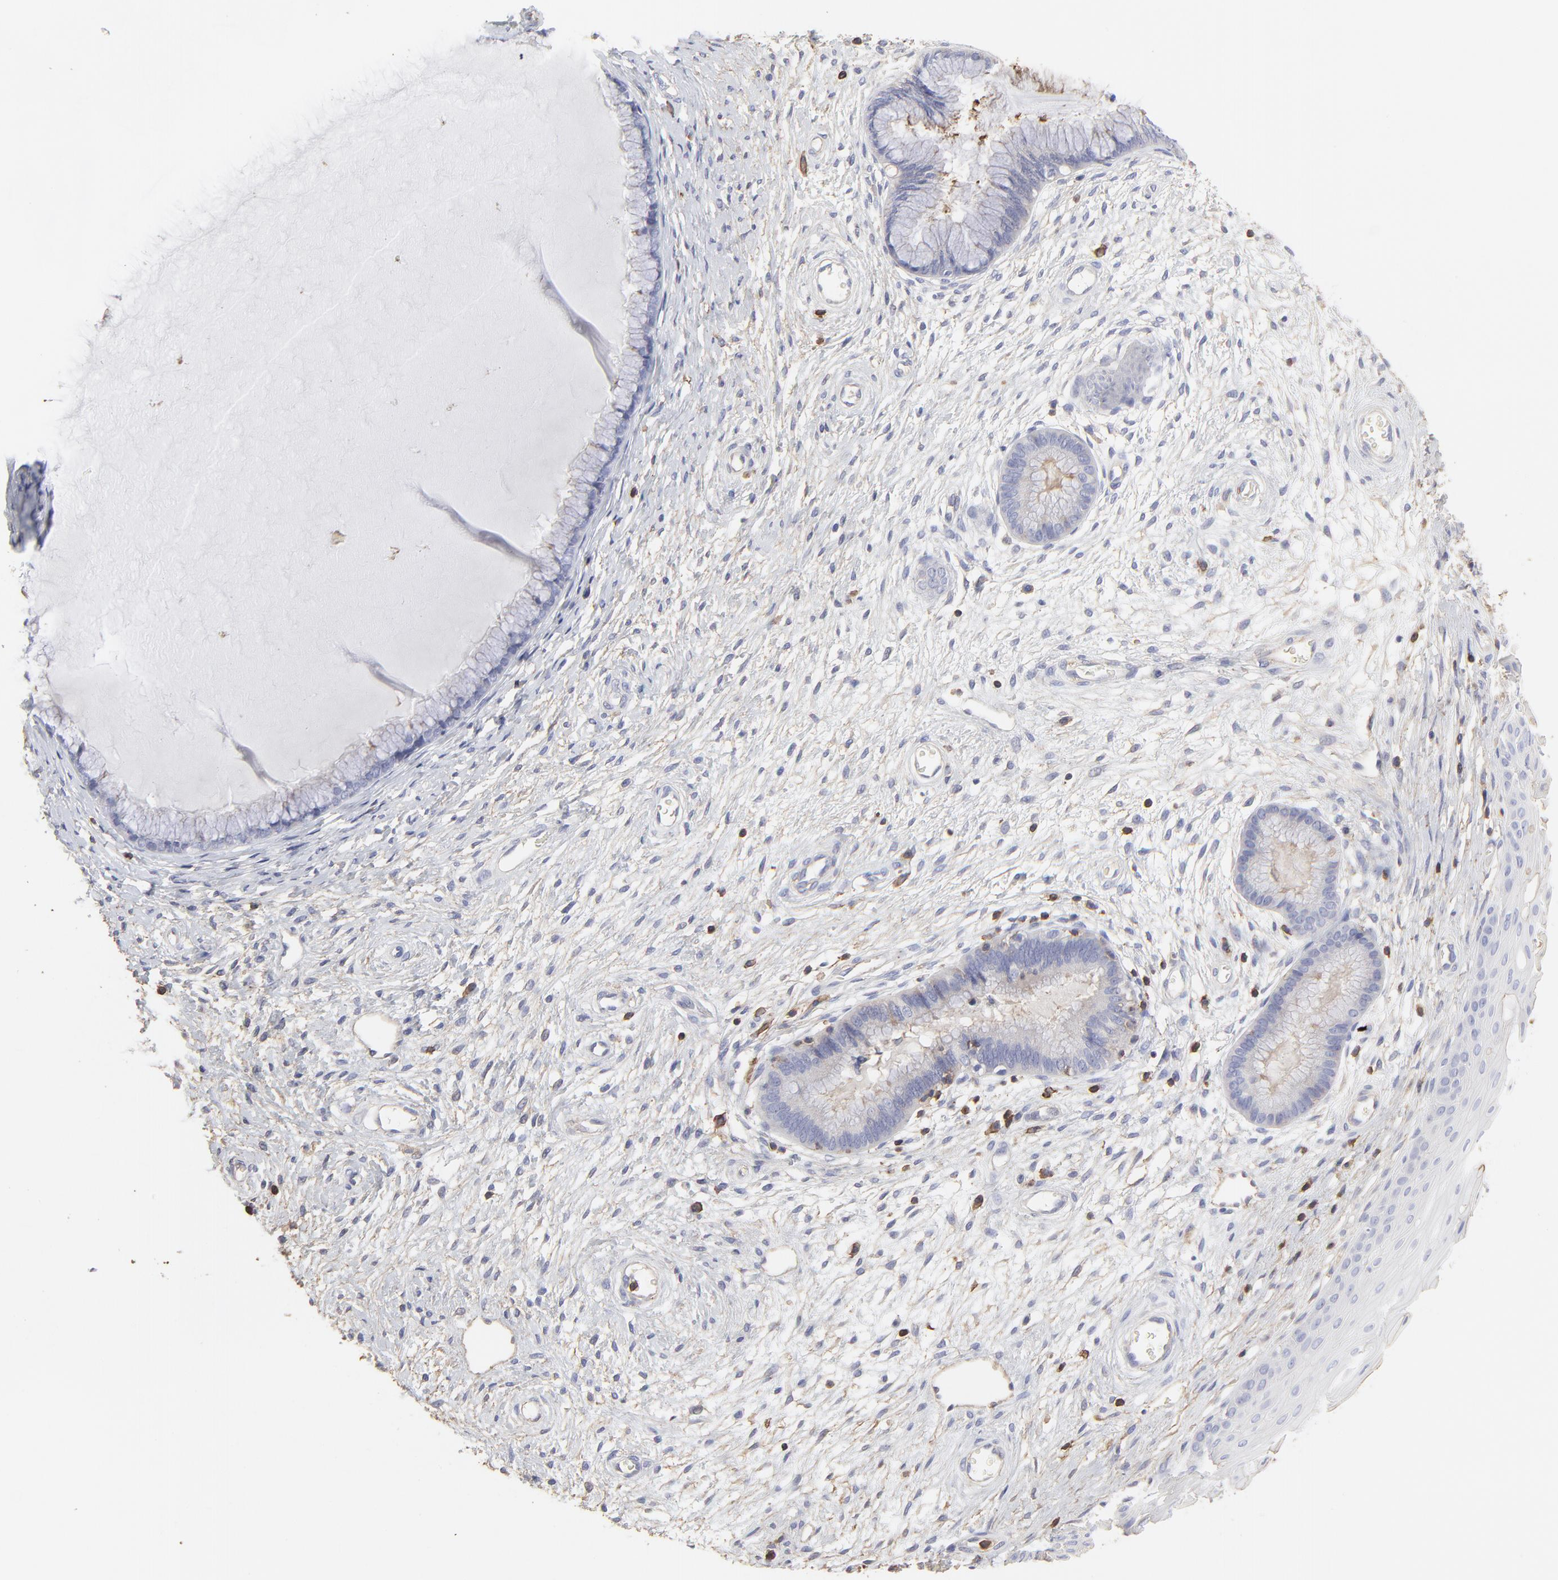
{"staining": {"intensity": "weak", "quantity": "<25%", "location": "cytoplasmic/membranous"}, "tissue": "cervix", "cell_type": "Glandular cells", "image_type": "normal", "snomed": [{"axis": "morphology", "description": "Normal tissue, NOS"}, {"axis": "topography", "description": "Cervix"}], "caption": "Immunohistochemistry (IHC) of unremarkable human cervix reveals no positivity in glandular cells.", "gene": "ANXA6", "patient": {"sex": "female", "age": 55}}